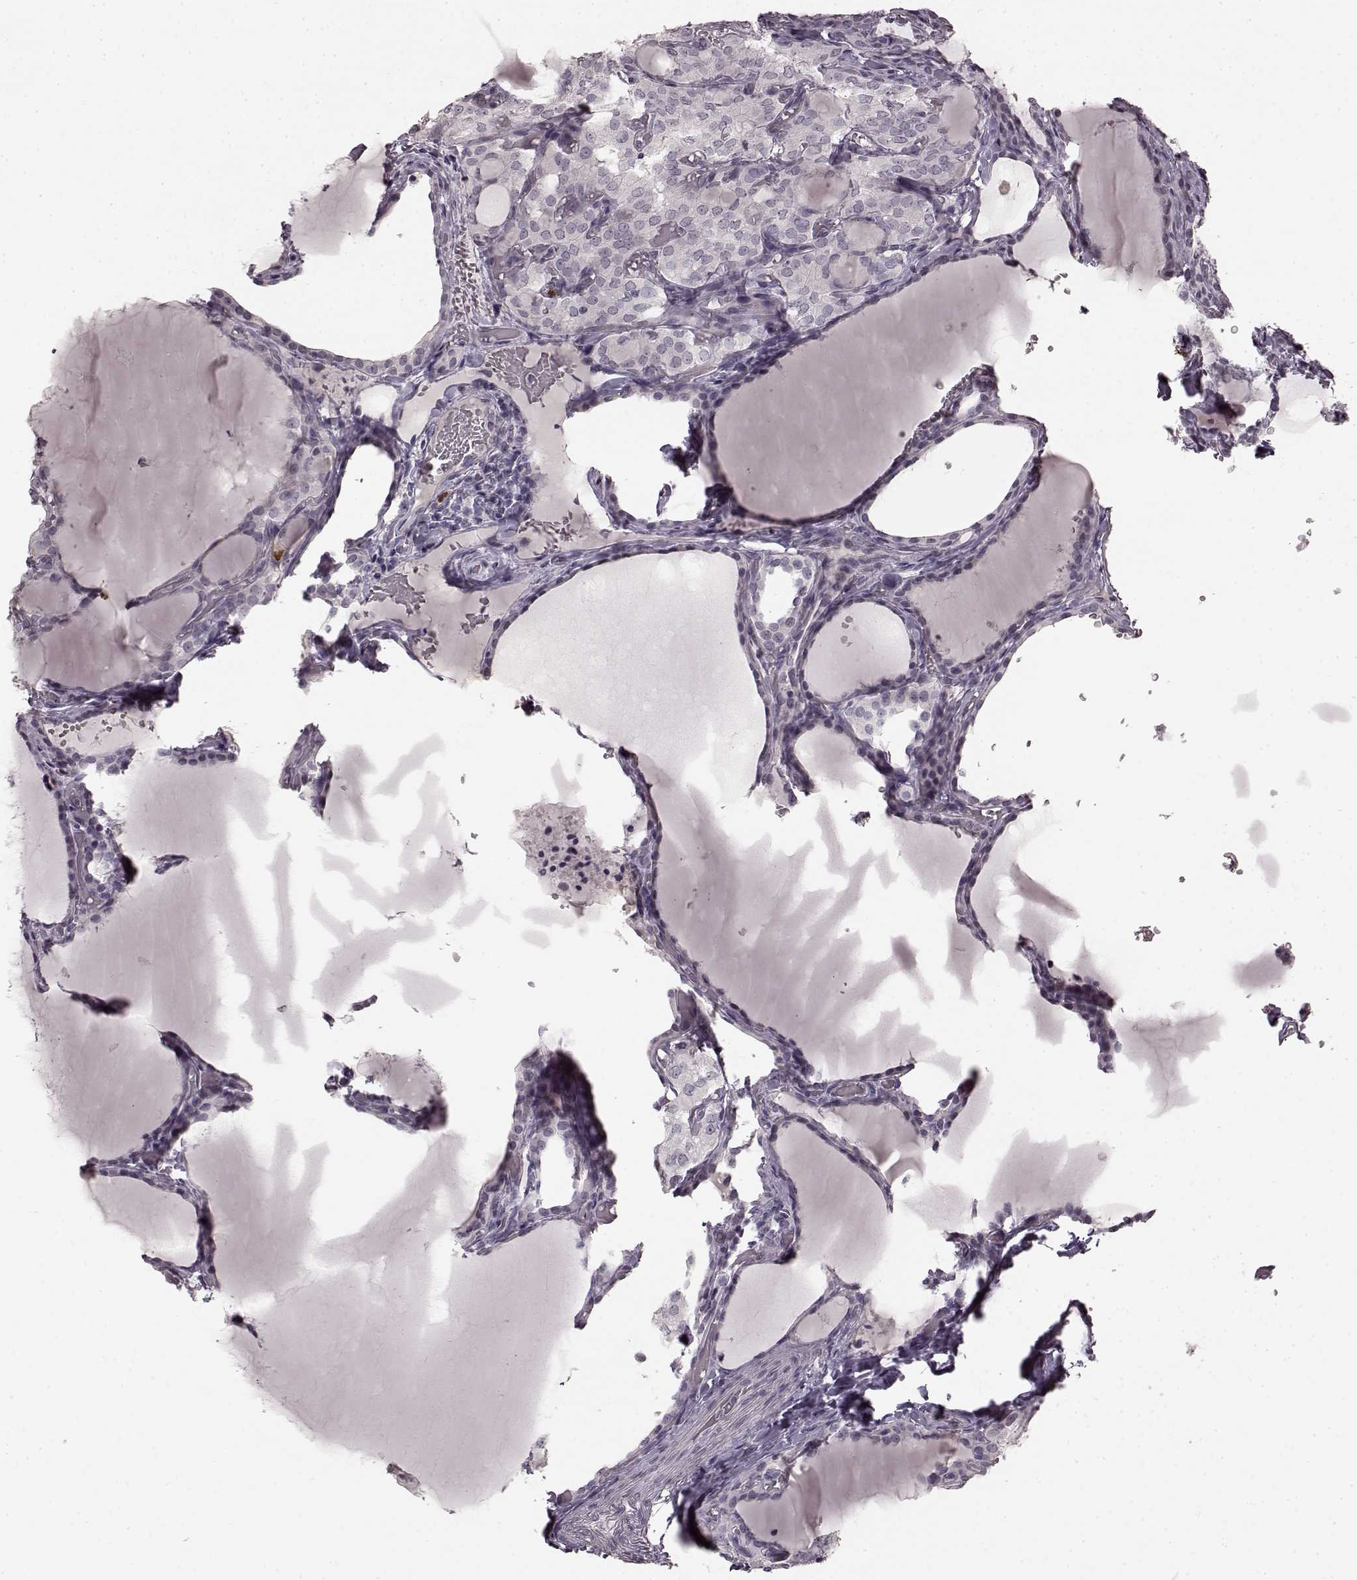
{"staining": {"intensity": "negative", "quantity": "none", "location": "none"}, "tissue": "thyroid cancer", "cell_type": "Tumor cells", "image_type": "cancer", "snomed": [{"axis": "morphology", "description": "Papillary adenocarcinoma, NOS"}, {"axis": "topography", "description": "Thyroid gland"}], "caption": "This is an immunohistochemistry (IHC) photomicrograph of thyroid cancer (papillary adenocarcinoma). There is no positivity in tumor cells.", "gene": "CCNA2", "patient": {"sex": "male", "age": 20}}